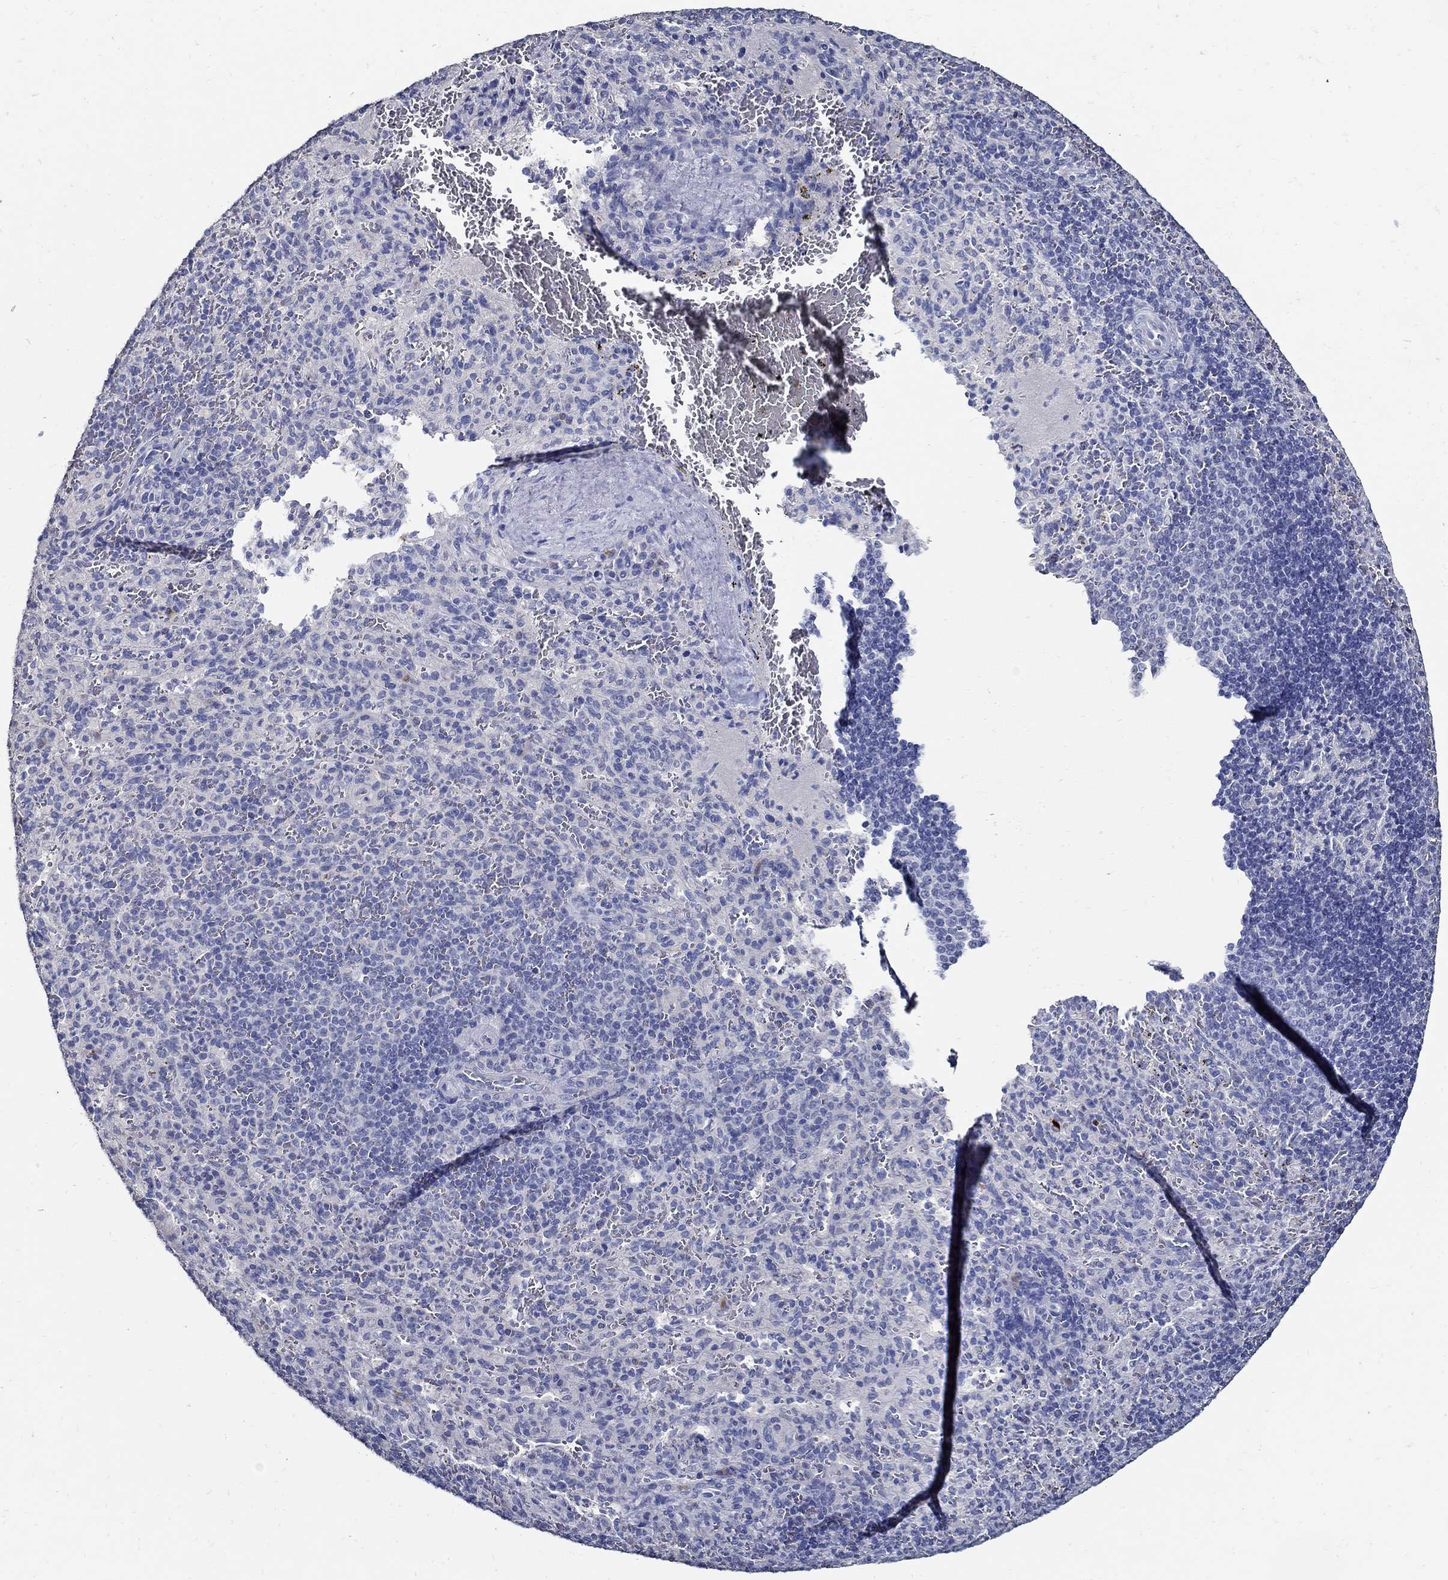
{"staining": {"intensity": "negative", "quantity": "none", "location": "none"}, "tissue": "spleen", "cell_type": "Cells in red pulp", "image_type": "normal", "snomed": [{"axis": "morphology", "description": "Normal tissue, NOS"}, {"axis": "topography", "description": "Spleen"}], "caption": "IHC of benign spleen displays no expression in cells in red pulp.", "gene": "PRX", "patient": {"sex": "male", "age": 57}}